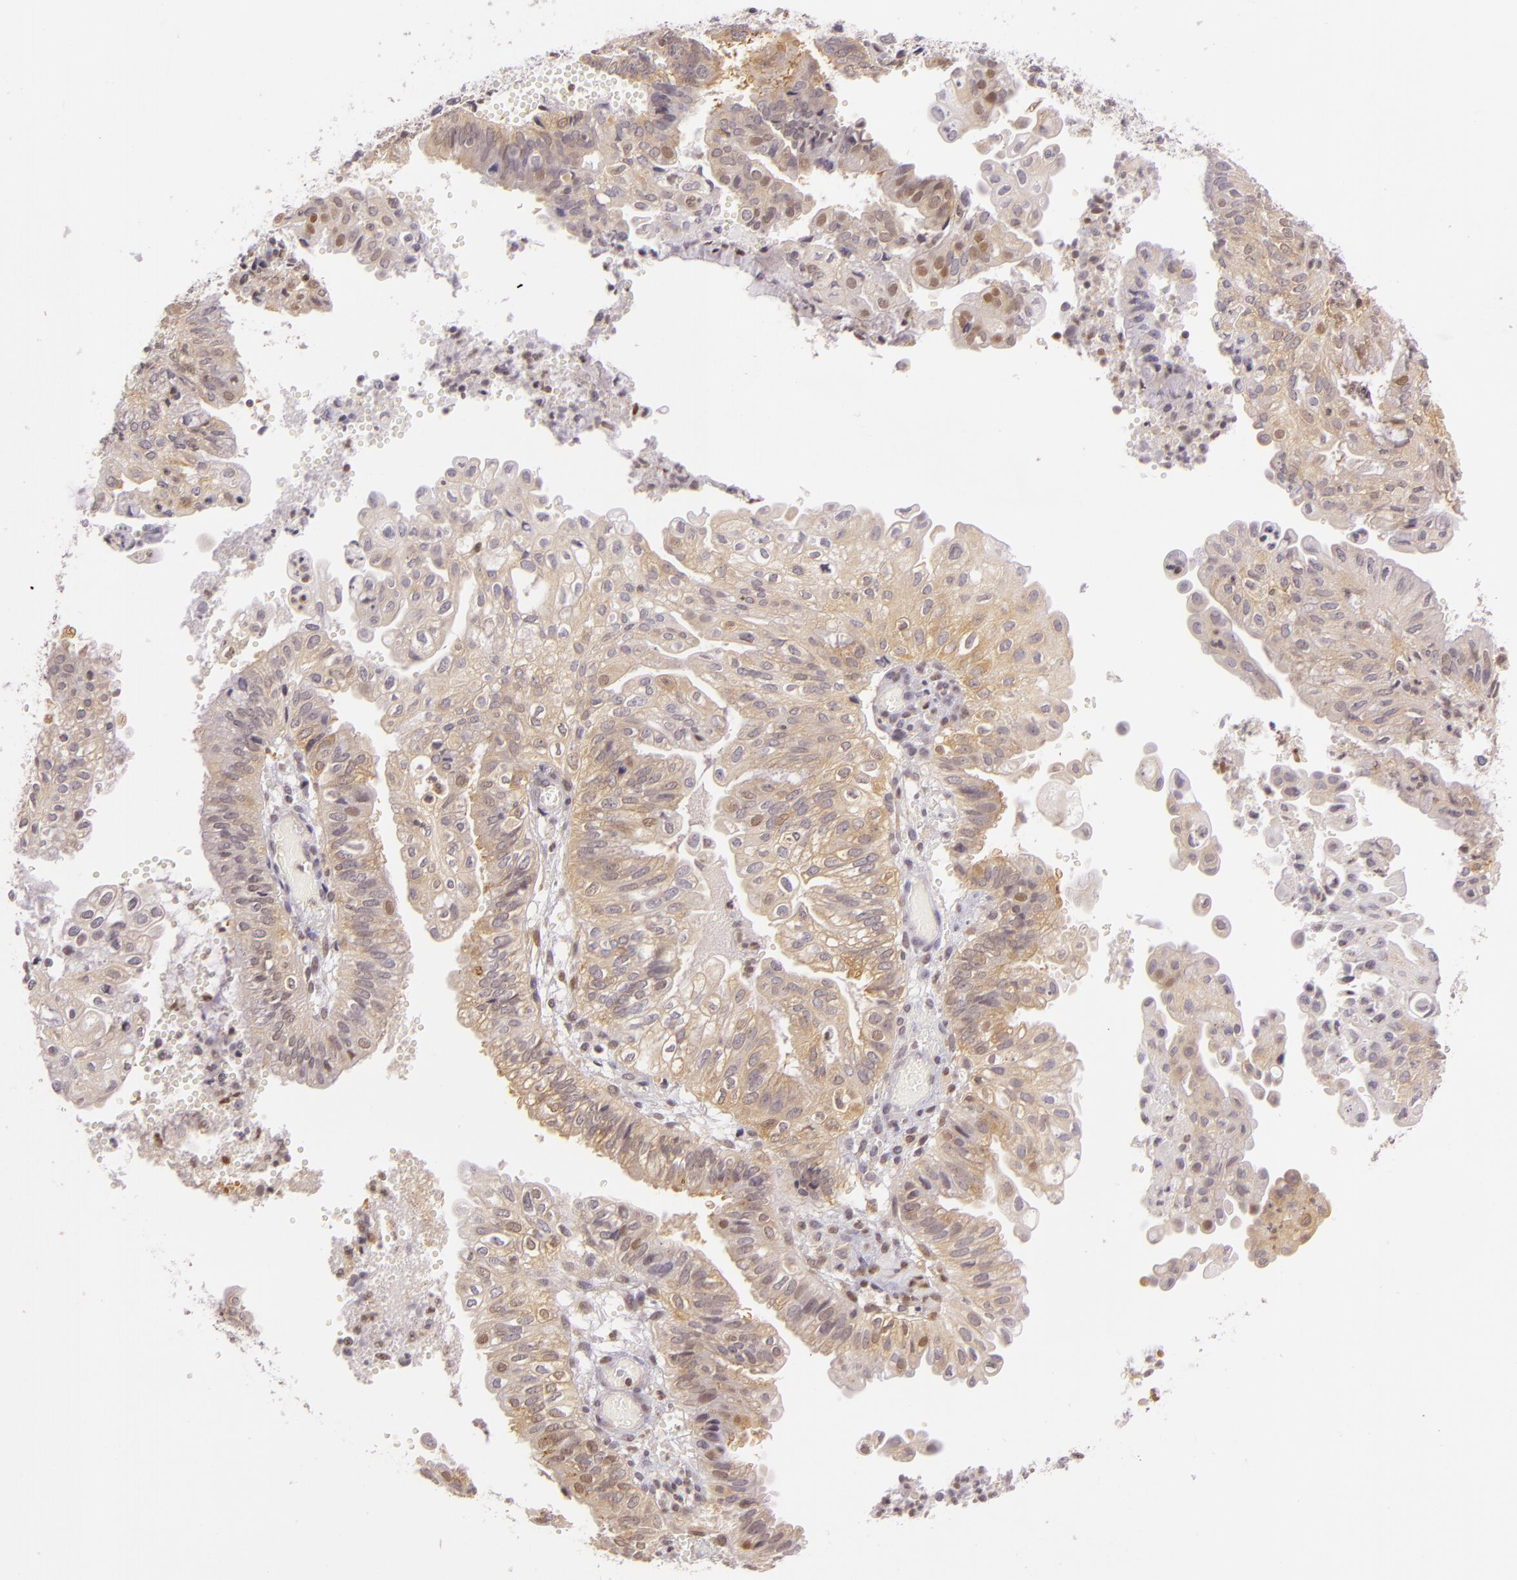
{"staining": {"intensity": "moderate", "quantity": "25%-75%", "location": "cytoplasmic/membranous"}, "tissue": "endometrial cancer", "cell_type": "Tumor cells", "image_type": "cancer", "snomed": [{"axis": "morphology", "description": "Adenocarcinoma, NOS"}, {"axis": "topography", "description": "Endometrium"}], "caption": "A medium amount of moderate cytoplasmic/membranous expression is appreciated in approximately 25%-75% of tumor cells in endometrial cancer (adenocarcinoma) tissue.", "gene": "IMPDH1", "patient": {"sex": "female", "age": 55}}